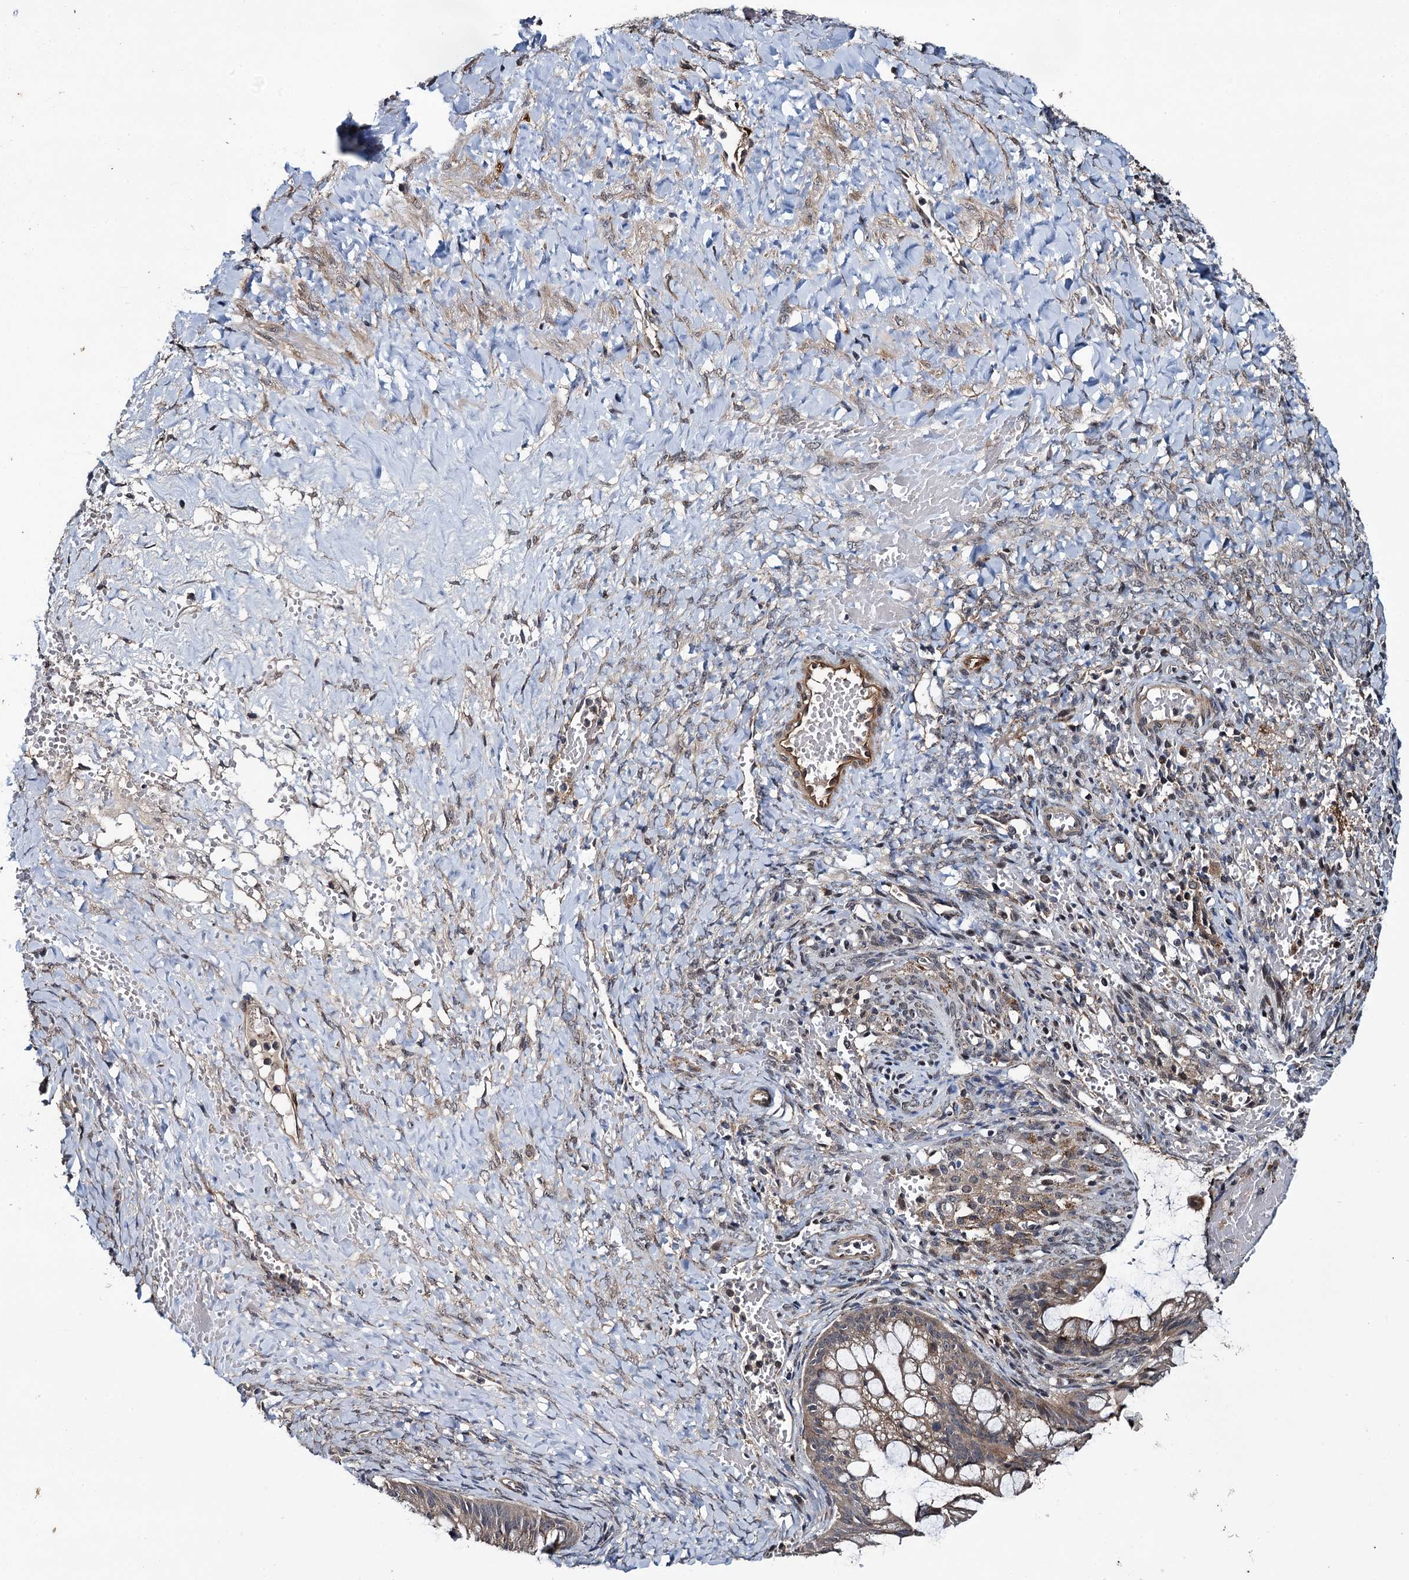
{"staining": {"intensity": "weak", "quantity": ">75%", "location": "cytoplasmic/membranous"}, "tissue": "ovarian cancer", "cell_type": "Tumor cells", "image_type": "cancer", "snomed": [{"axis": "morphology", "description": "Cystadenocarcinoma, mucinous, NOS"}, {"axis": "topography", "description": "Ovary"}], "caption": "Weak cytoplasmic/membranous positivity is identified in about >75% of tumor cells in ovarian cancer. (brown staining indicates protein expression, while blue staining denotes nuclei).", "gene": "ARHGAP42", "patient": {"sex": "female", "age": 73}}